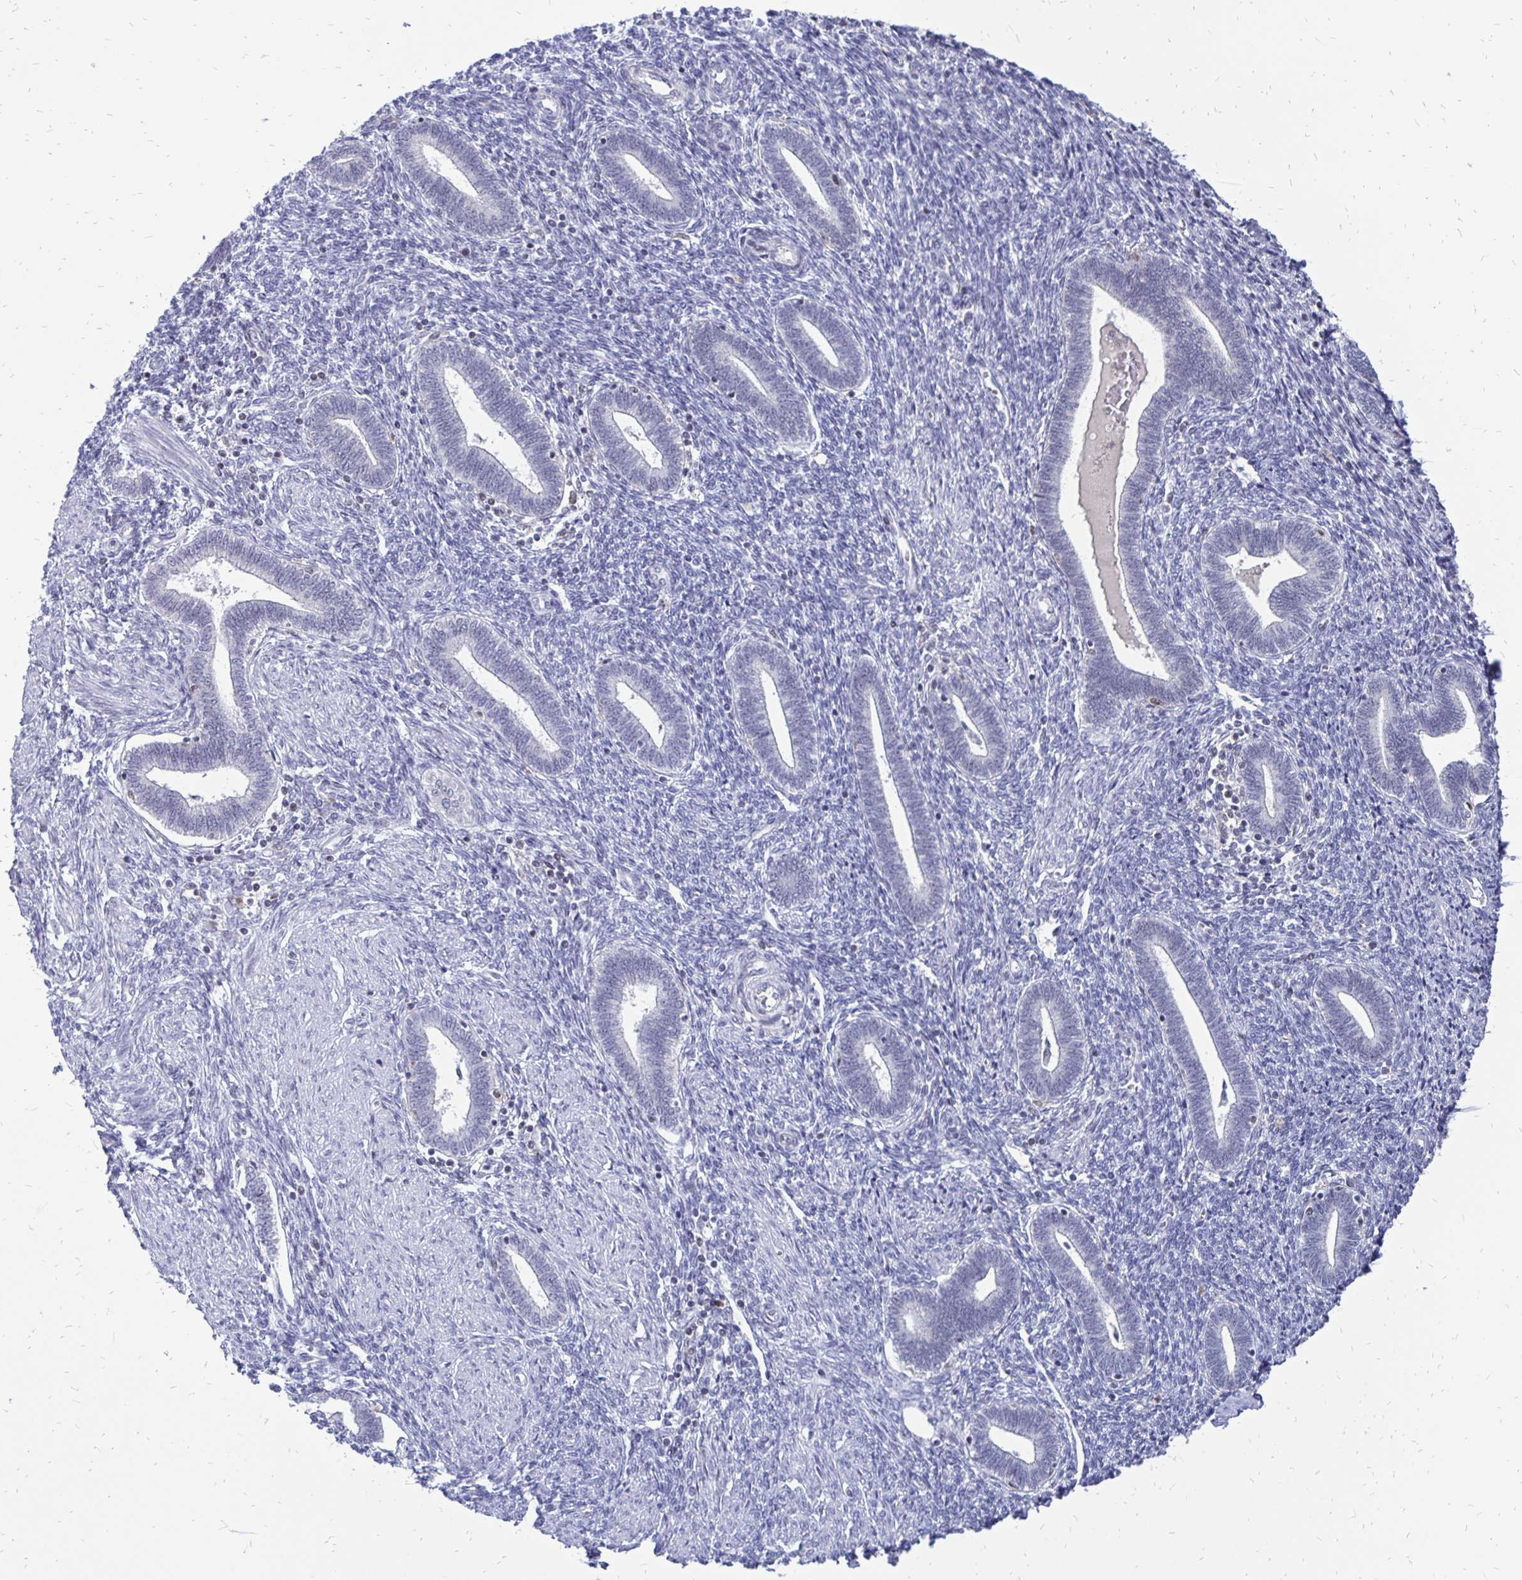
{"staining": {"intensity": "negative", "quantity": "none", "location": "none"}, "tissue": "endometrium", "cell_type": "Cells in endometrial stroma", "image_type": "normal", "snomed": [{"axis": "morphology", "description": "Normal tissue, NOS"}, {"axis": "topography", "description": "Endometrium"}], "caption": "DAB (3,3'-diaminobenzidine) immunohistochemical staining of normal endometrium displays no significant expression in cells in endometrial stroma. Nuclei are stained in blue.", "gene": "DCK", "patient": {"sex": "female", "age": 42}}